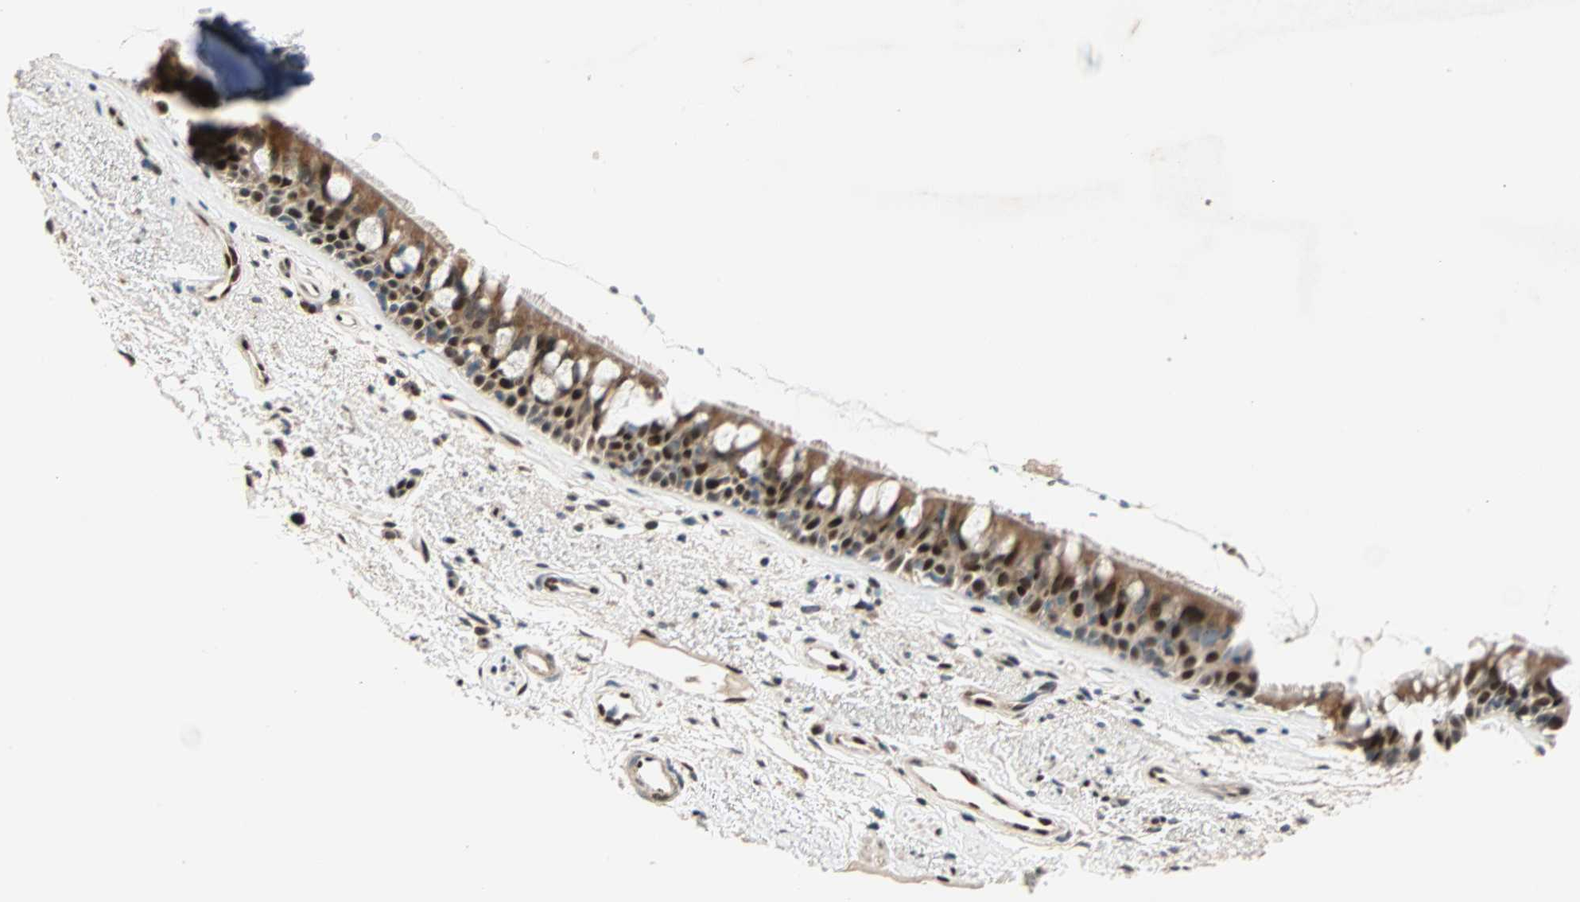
{"staining": {"intensity": "strong", "quantity": ">75%", "location": "cytoplasmic/membranous,nuclear"}, "tissue": "bronchus", "cell_type": "Respiratory epithelial cells", "image_type": "normal", "snomed": [{"axis": "morphology", "description": "Normal tissue, NOS"}, {"axis": "topography", "description": "Bronchus"}], "caption": "Bronchus stained with a brown dye demonstrates strong cytoplasmic/membranous,nuclear positive expression in about >75% of respiratory epithelial cells.", "gene": "HECW1", "patient": {"sex": "female", "age": 54}}